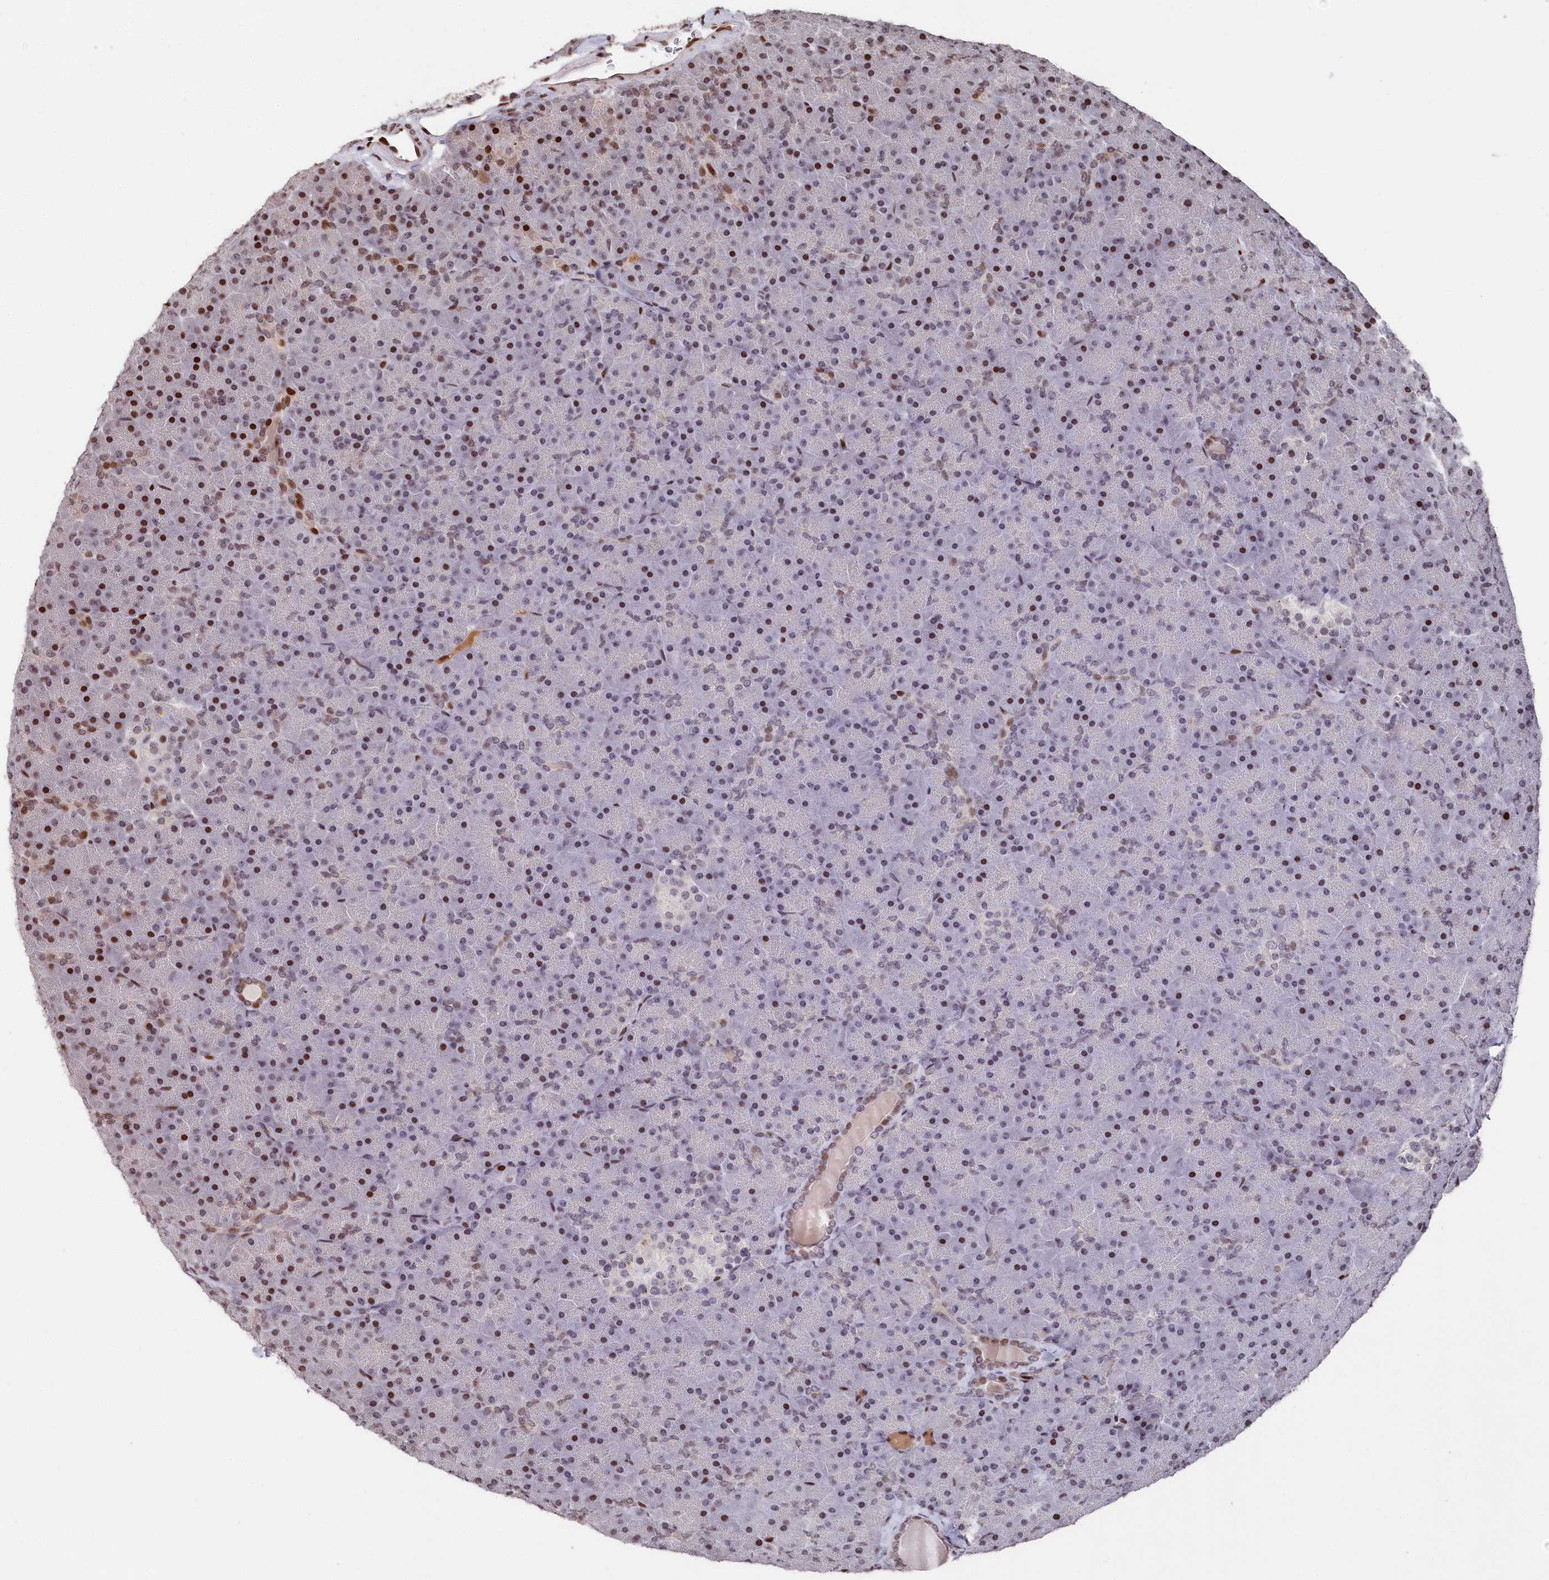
{"staining": {"intensity": "moderate", "quantity": "25%-75%", "location": "cytoplasmic/membranous,nuclear"}, "tissue": "pancreas", "cell_type": "Exocrine glandular cells", "image_type": "normal", "snomed": [{"axis": "morphology", "description": "Normal tissue, NOS"}, {"axis": "topography", "description": "Pancreas"}], "caption": "IHC histopathology image of unremarkable pancreas stained for a protein (brown), which exhibits medium levels of moderate cytoplasmic/membranous,nuclear expression in approximately 25%-75% of exocrine glandular cells.", "gene": "MCF2L2", "patient": {"sex": "male", "age": 36}}